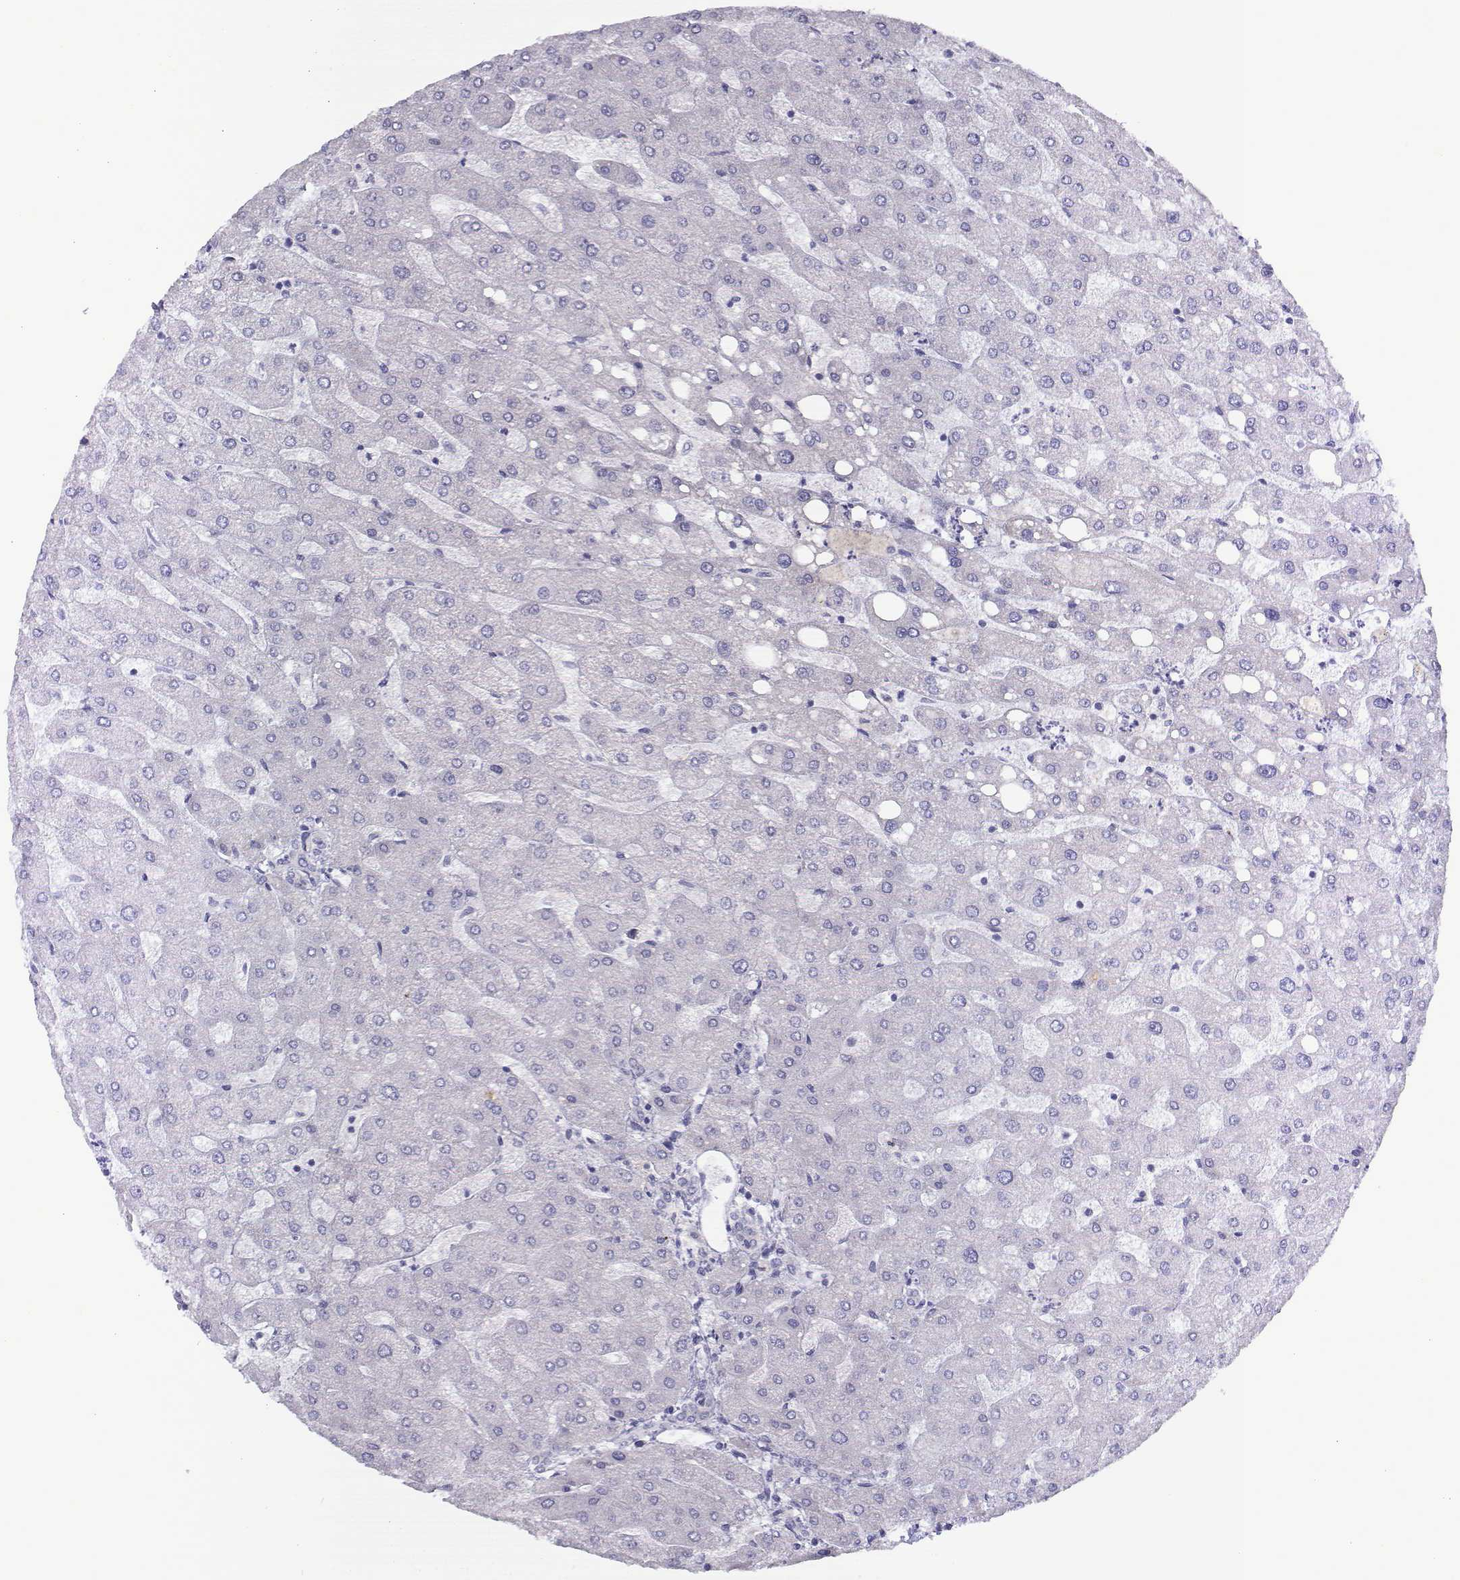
{"staining": {"intensity": "negative", "quantity": "none", "location": "none"}, "tissue": "liver", "cell_type": "Cholangiocytes", "image_type": "normal", "snomed": [{"axis": "morphology", "description": "Normal tissue, NOS"}, {"axis": "topography", "description": "Liver"}], "caption": "IHC of normal liver exhibits no staining in cholangiocytes. Brightfield microscopy of immunohistochemistry stained with DAB (3,3'-diaminobenzidine) (brown) and hematoxylin (blue), captured at high magnification.", "gene": "NOS1AP", "patient": {"sex": "male", "age": 67}}